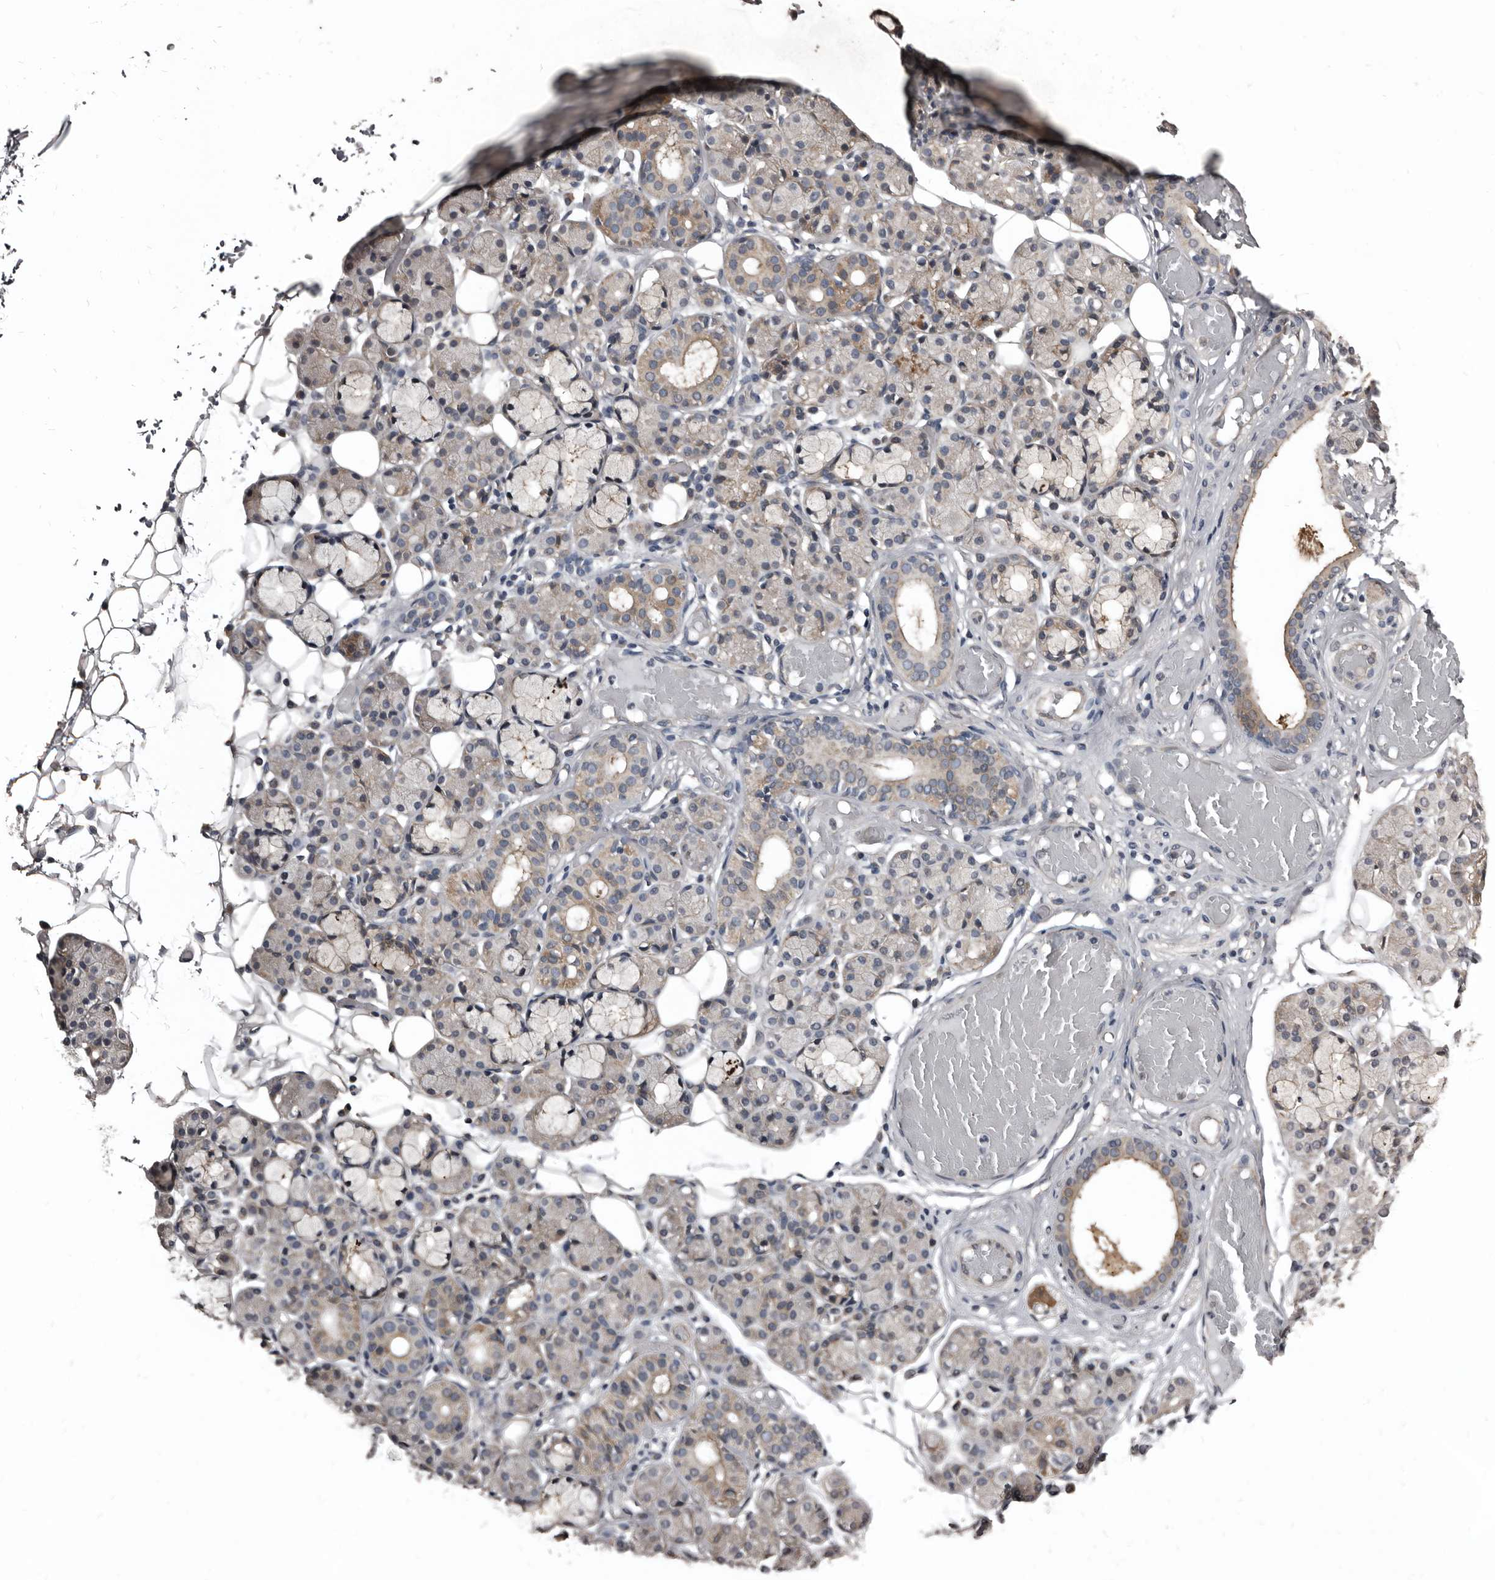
{"staining": {"intensity": "weak", "quantity": "25%-75%", "location": "cytoplasmic/membranous"}, "tissue": "salivary gland", "cell_type": "Glandular cells", "image_type": "normal", "snomed": [{"axis": "morphology", "description": "Normal tissue, NOS"}, {"axis": "topography", "description": "Salivary gland"}], "caption": "IHC of unremarkable human salivary gland demonstrates low levels of weak cytoplasmic/membranous expression in approximately 25%-75% of glandular cells. The protein is stained brown, and the nuclei are stained in blue (DAB (3,3'-diaminobenzidine) IHC with brightfield microscopy, high magnification).", "gene": "DHPS", "patient": {"sex": "male", "age": 63}}